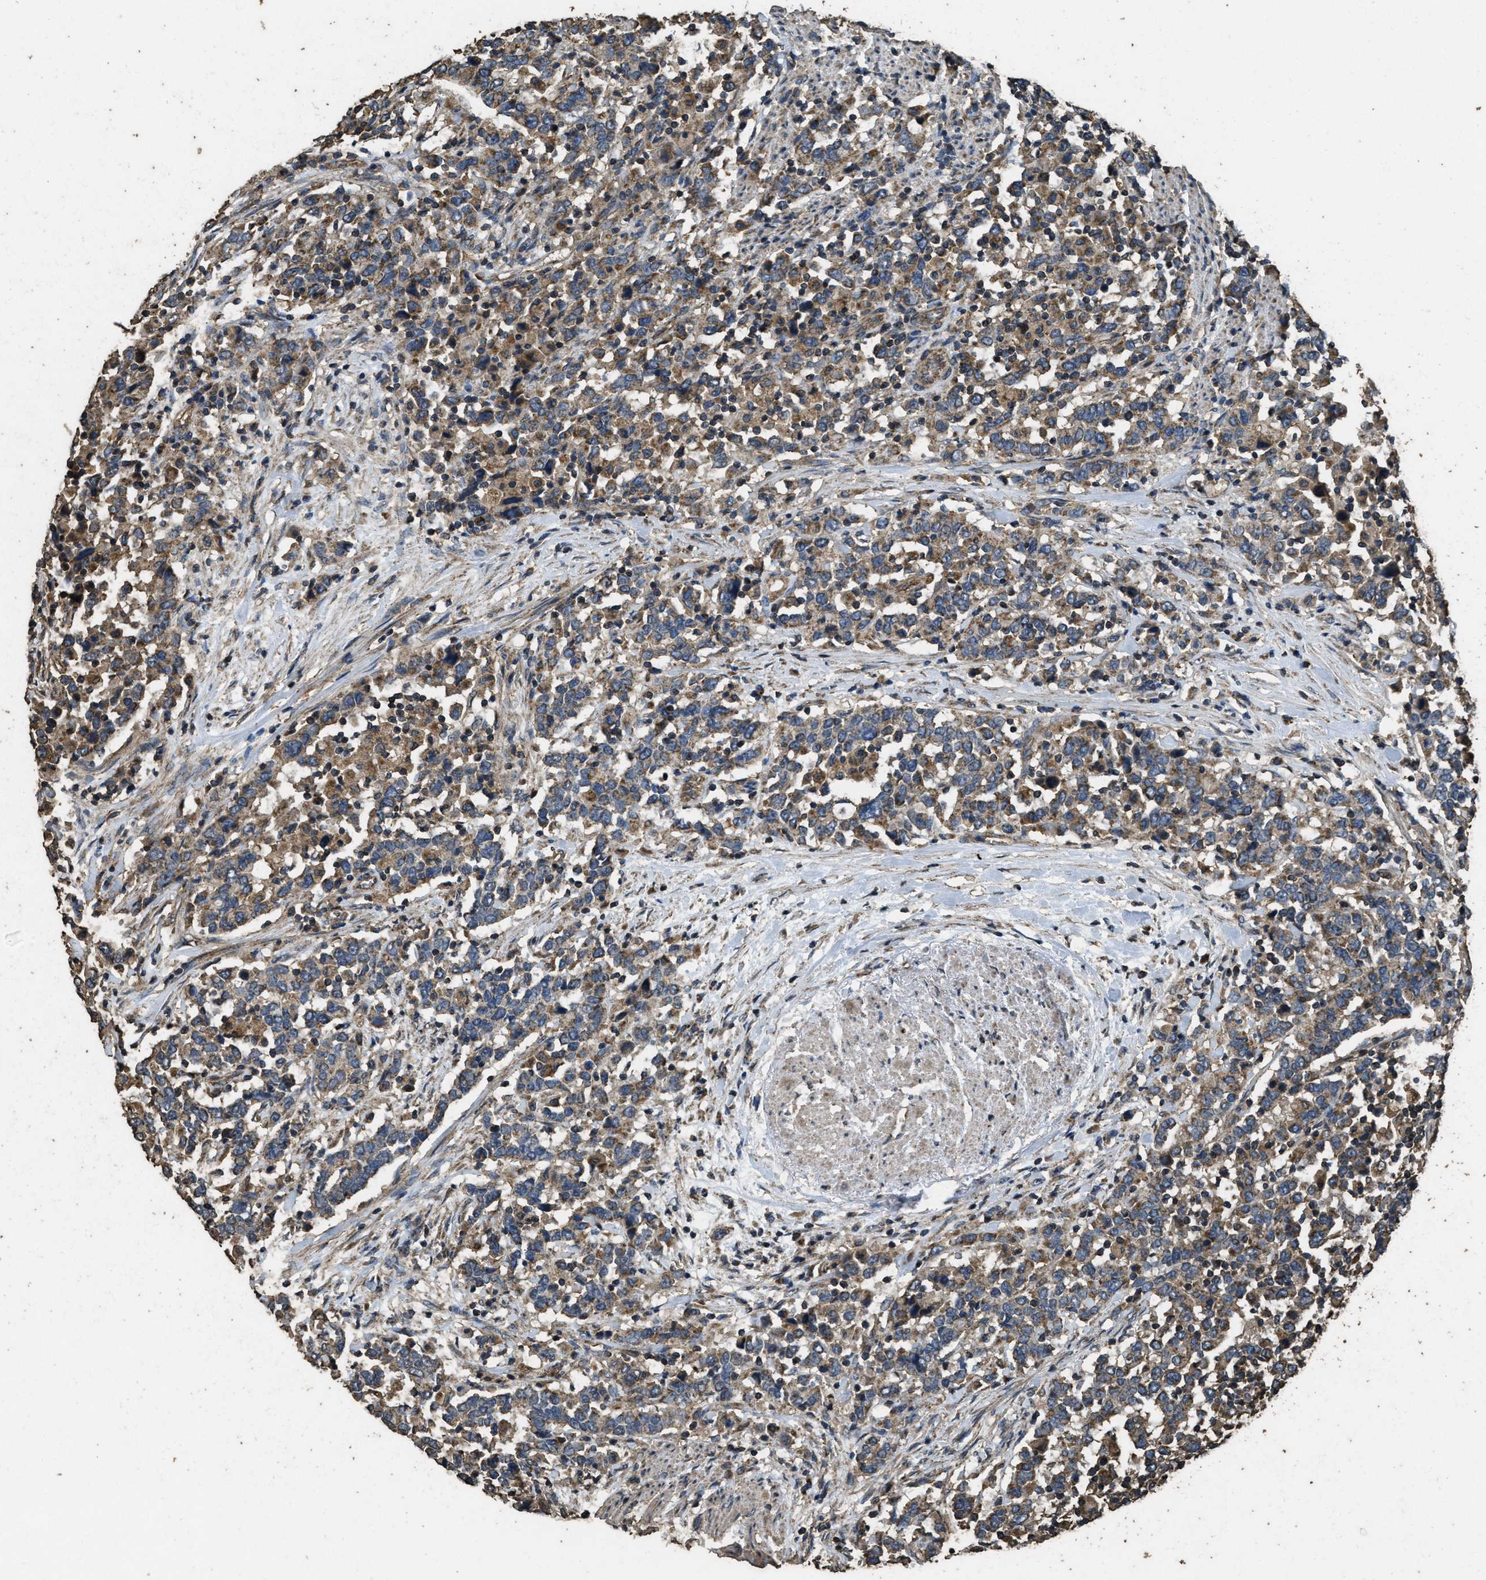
{"staining": {"intensity": "moderate", "quantity": ">75%", "location": "cytoplasmic/membranous"}, "tissue": "urothelial cancer", "cell_type": "Tumor cells", "image_type": "cancer", "snomed": [{"axis": "morphology", "description": "Urothelial carcinoma, High grade"}, {"axis": "topography", "description": "Urinary bladder"}], "caption": "Tumor cells show moderate cytoplasmic/membranous staining in approximately >75% of cells in urothelial cancer. The staining was performed using DAB (3,3'-diaminobenzidine) to visualize the protein expression in brown, while the nuclei were stained in blue with hematoxylin (Magnification: 20x).", "gene": "CYRIA", "patient": {"sex": "male", "age": 61}}